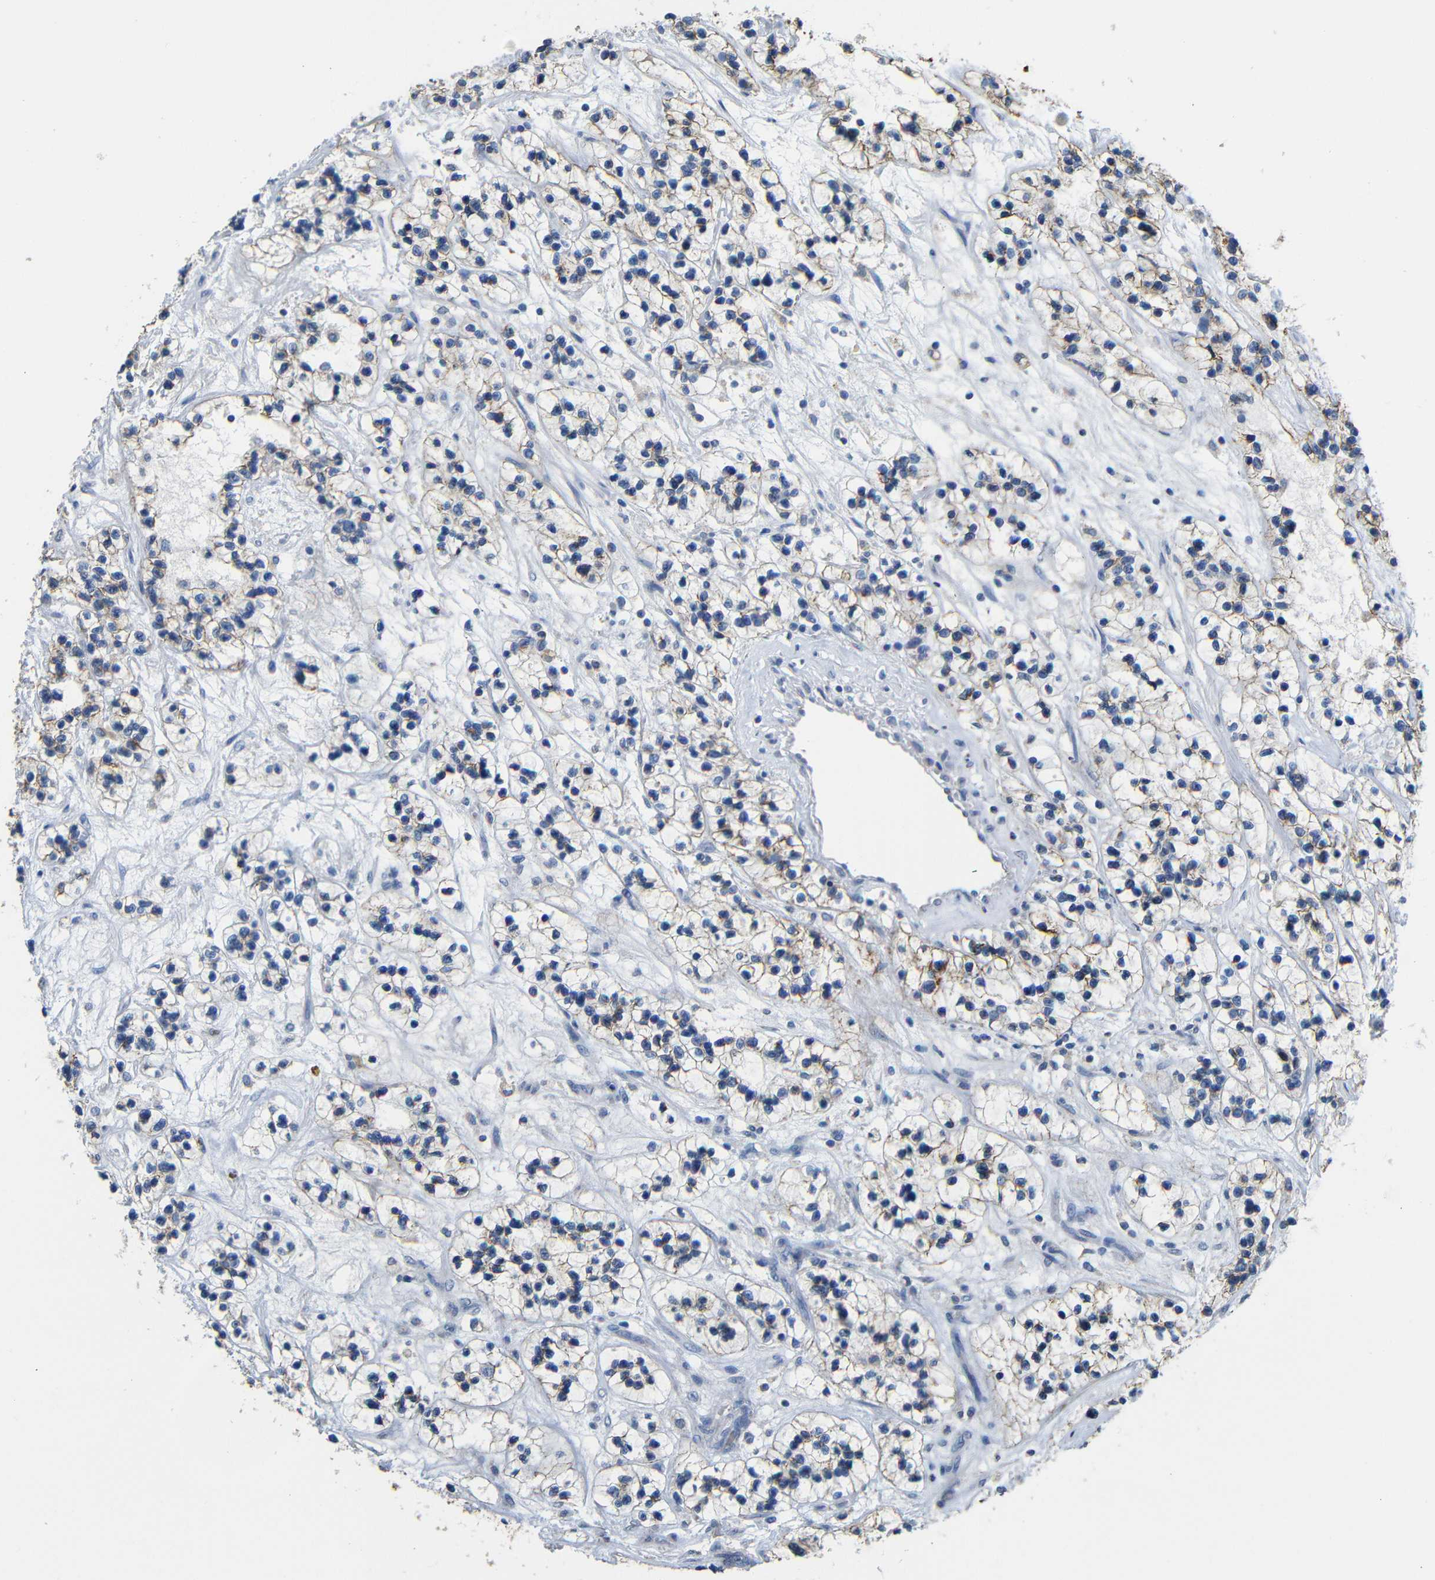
{"staining": {"intensity": "moderate", "quantity": "25%-75%", "location": "cytoplasmic/membranous"}, "tissue": "renal cancer", "cell_type": "Tumor cells", "image_type": "cancer", "snomed": [{"axis": "morphology", "description": "Adenocarcinoma, NOS"}, {"axis": "topography", "description": "Kidney"}], "caption": "Renal cancer (adenocarcinoma) stained with a protein marker shows moderate staining in tumor cells.", "gene": "MAOA", "patient": {"sex": "female", "age": 57}}